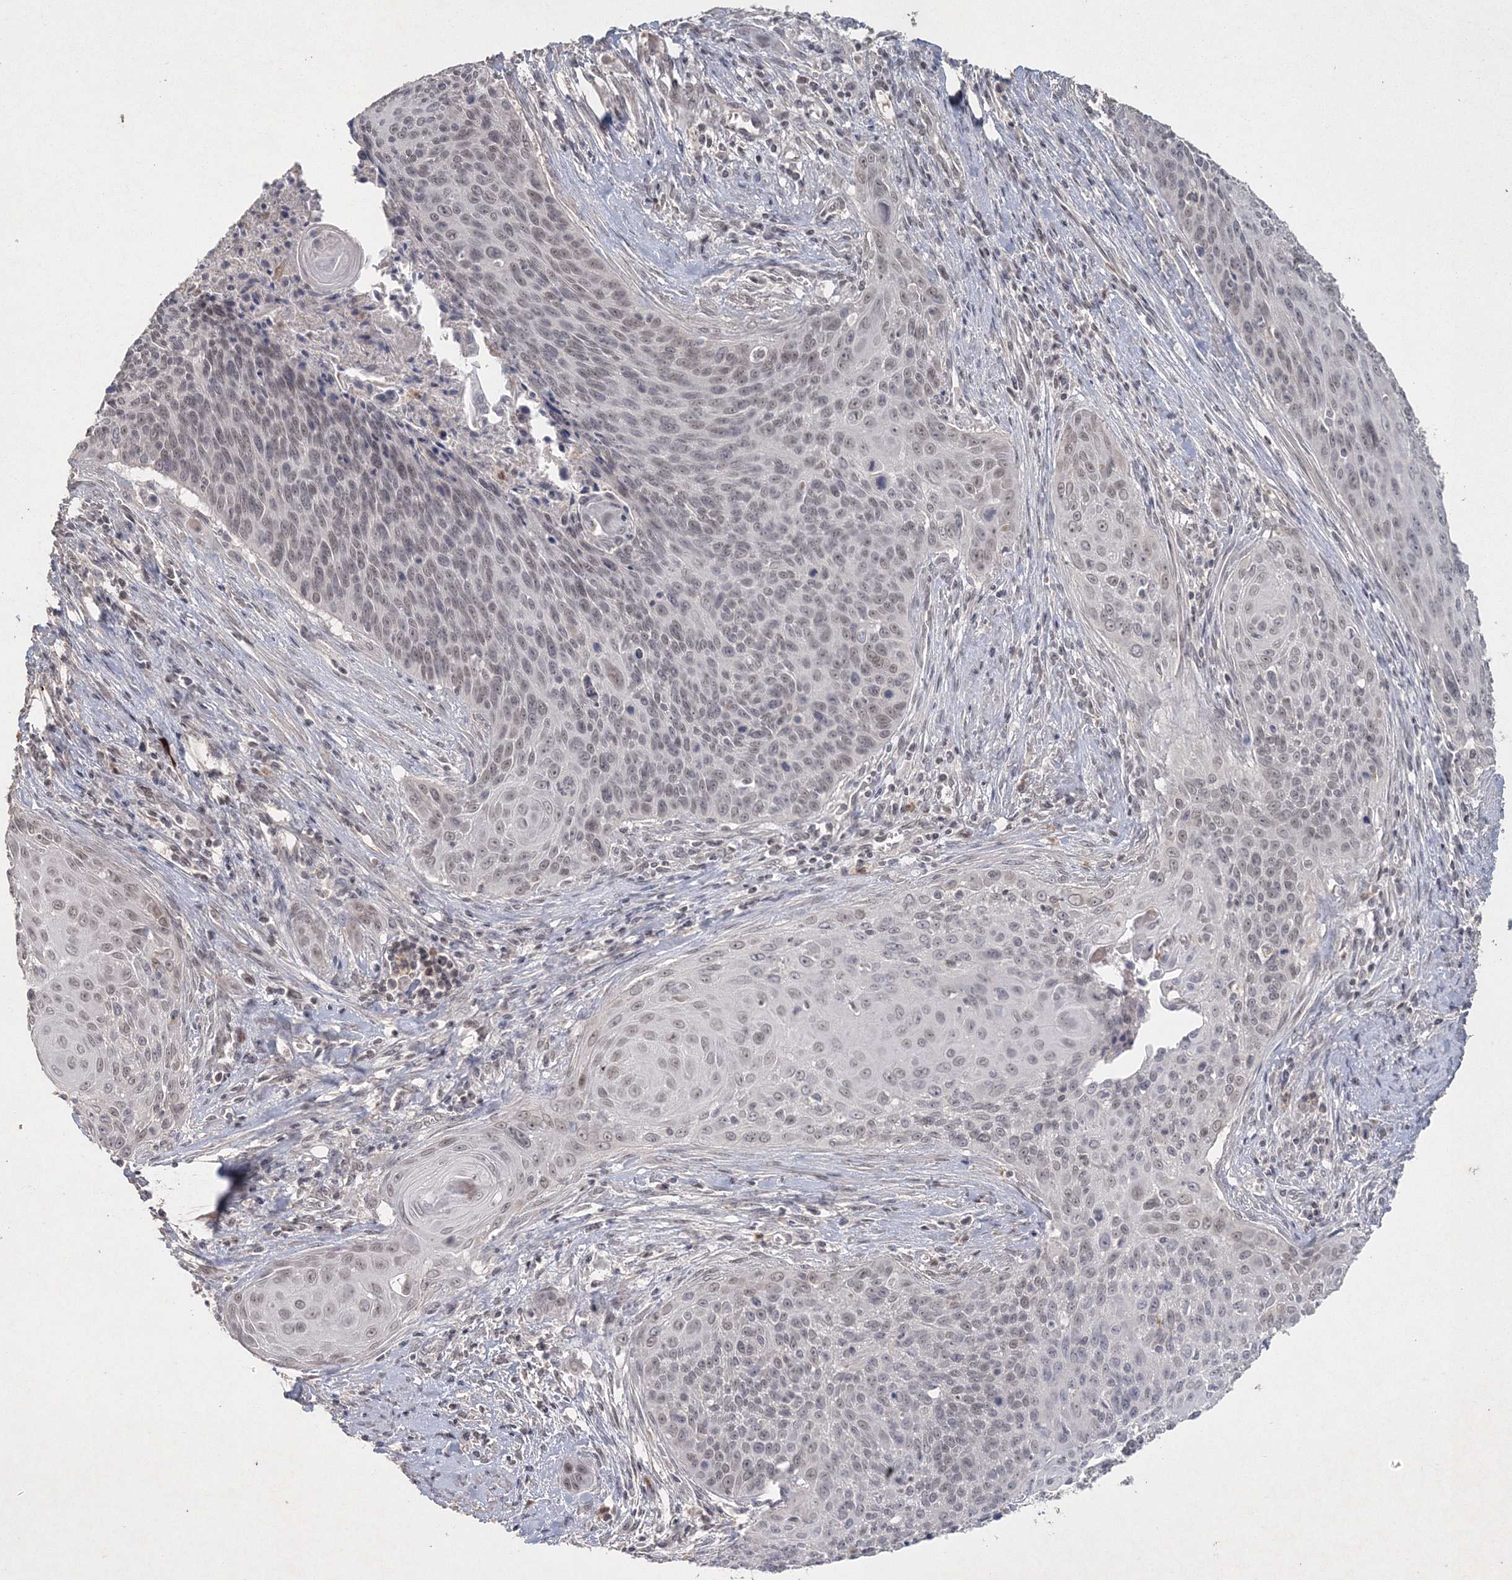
{"staining": {"intensity": "negative", "quantity": "none", "location": "none"}, "tissue": "cervical cancer", "cell_type": "Tumor cells", "image_type": "cancer", "snomed": [{"axis": "morphology", "description": "Squamous cell carcinoma, NOS"}, {"axis": "topography", "description": "Cervix"}], "caption": "DAB (3,3'-diaminobenzidine) immunohistochemical staining of human cervical cancer displays no significant staining in tumor cells. (DAB immunohistochemistry (IHC) visualized using brightfield microscopy, high magnification).", "gene": "UIMC1", "patient": {"sex": "female", "age": 55}}